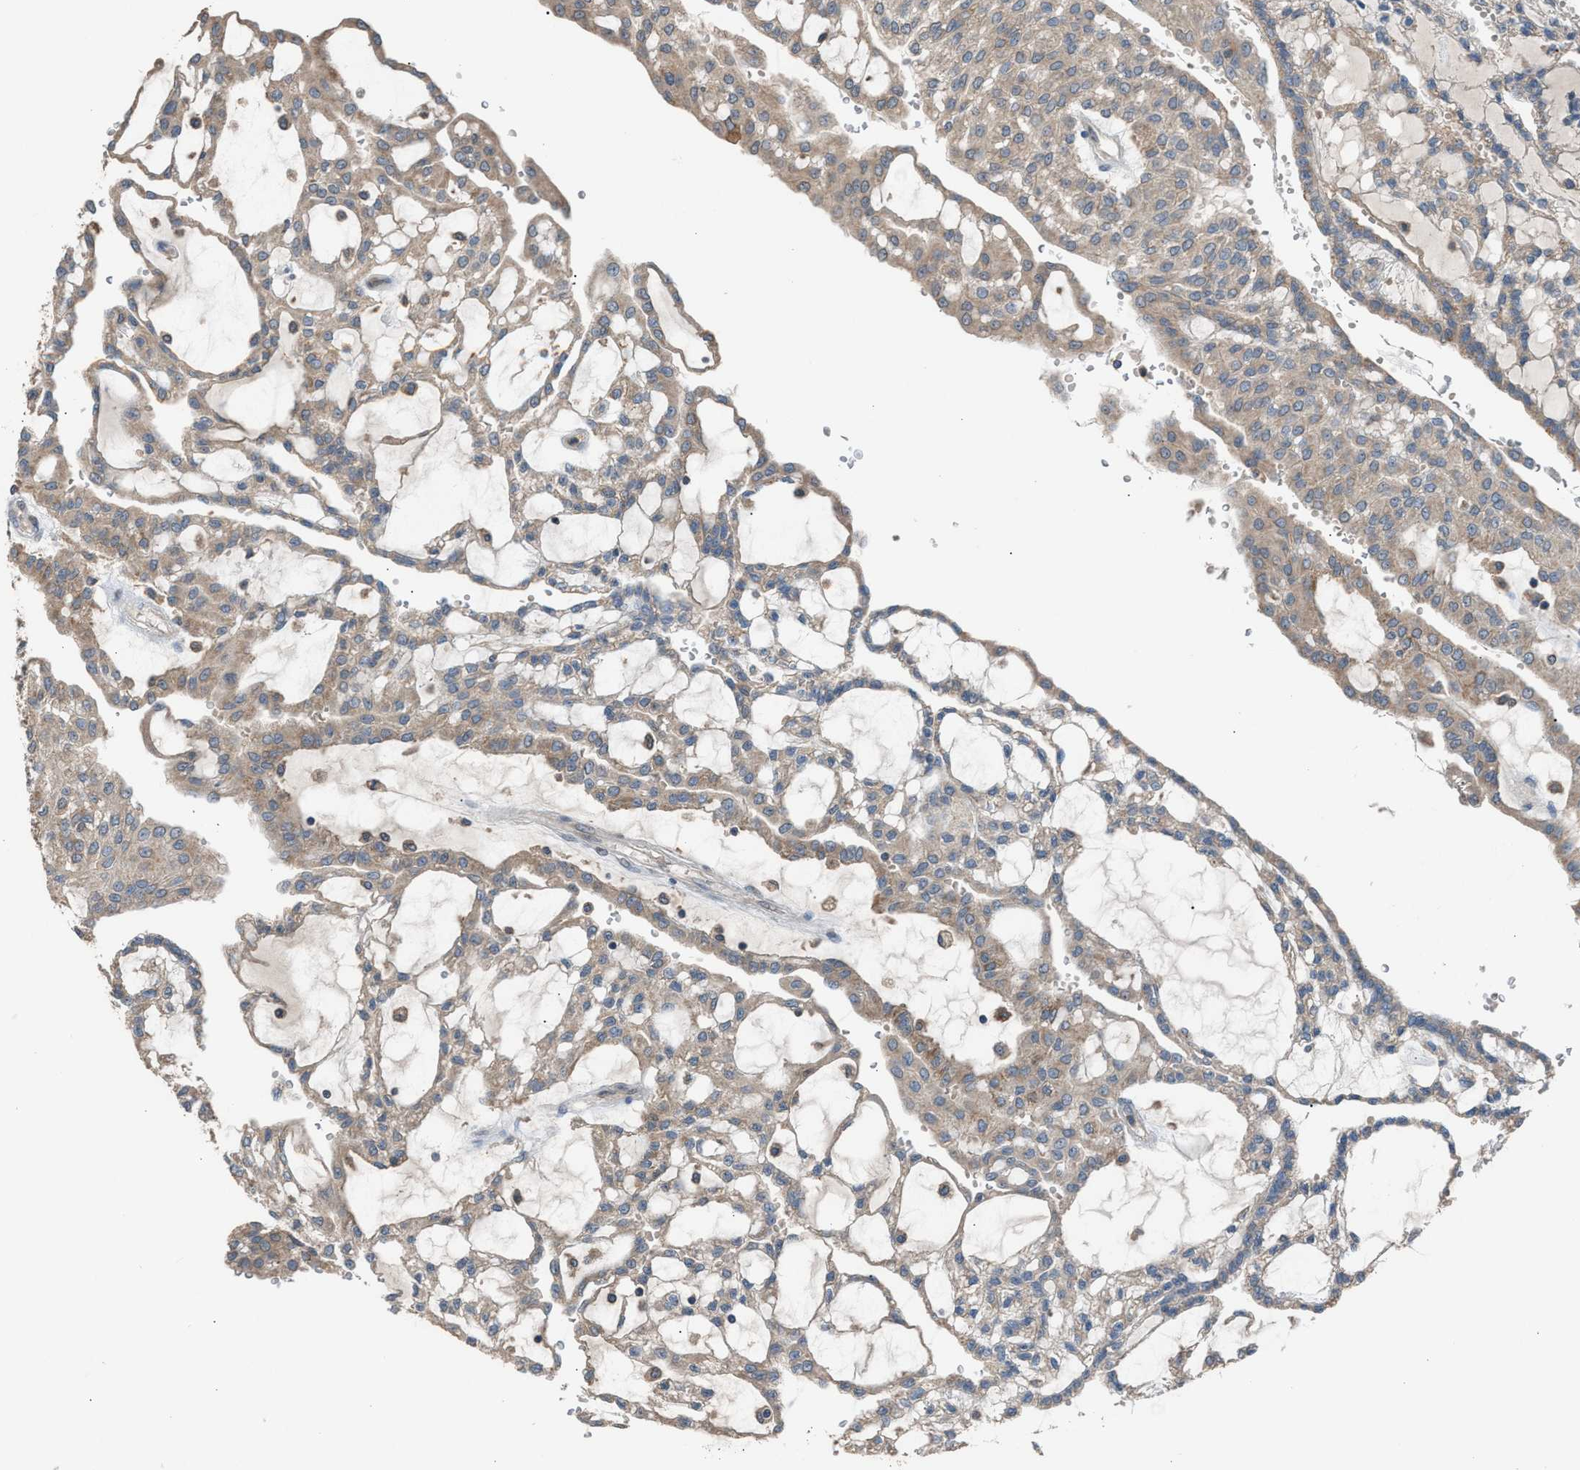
{"staining": {"intensity": "weak", "quantity": ">75%", "location": "cytoplasmic/membranous"}, "tissue": "renal cancer", "cell_type": "Tumor cells", "image_type": "cancer", "snomed": [{"axis": "morphology", "description": "Adenocarcinoma, NOS"}, {"axis": "topography", "description": "Kidney"}], "caption": "Renal cancer (adenocarcinoma) tissue reveals weak cytoplasmic/membranous staining in approximately >75% of tumor cells", "gene": "TPK1", "patient": {"sex": "male", "age": 63}}